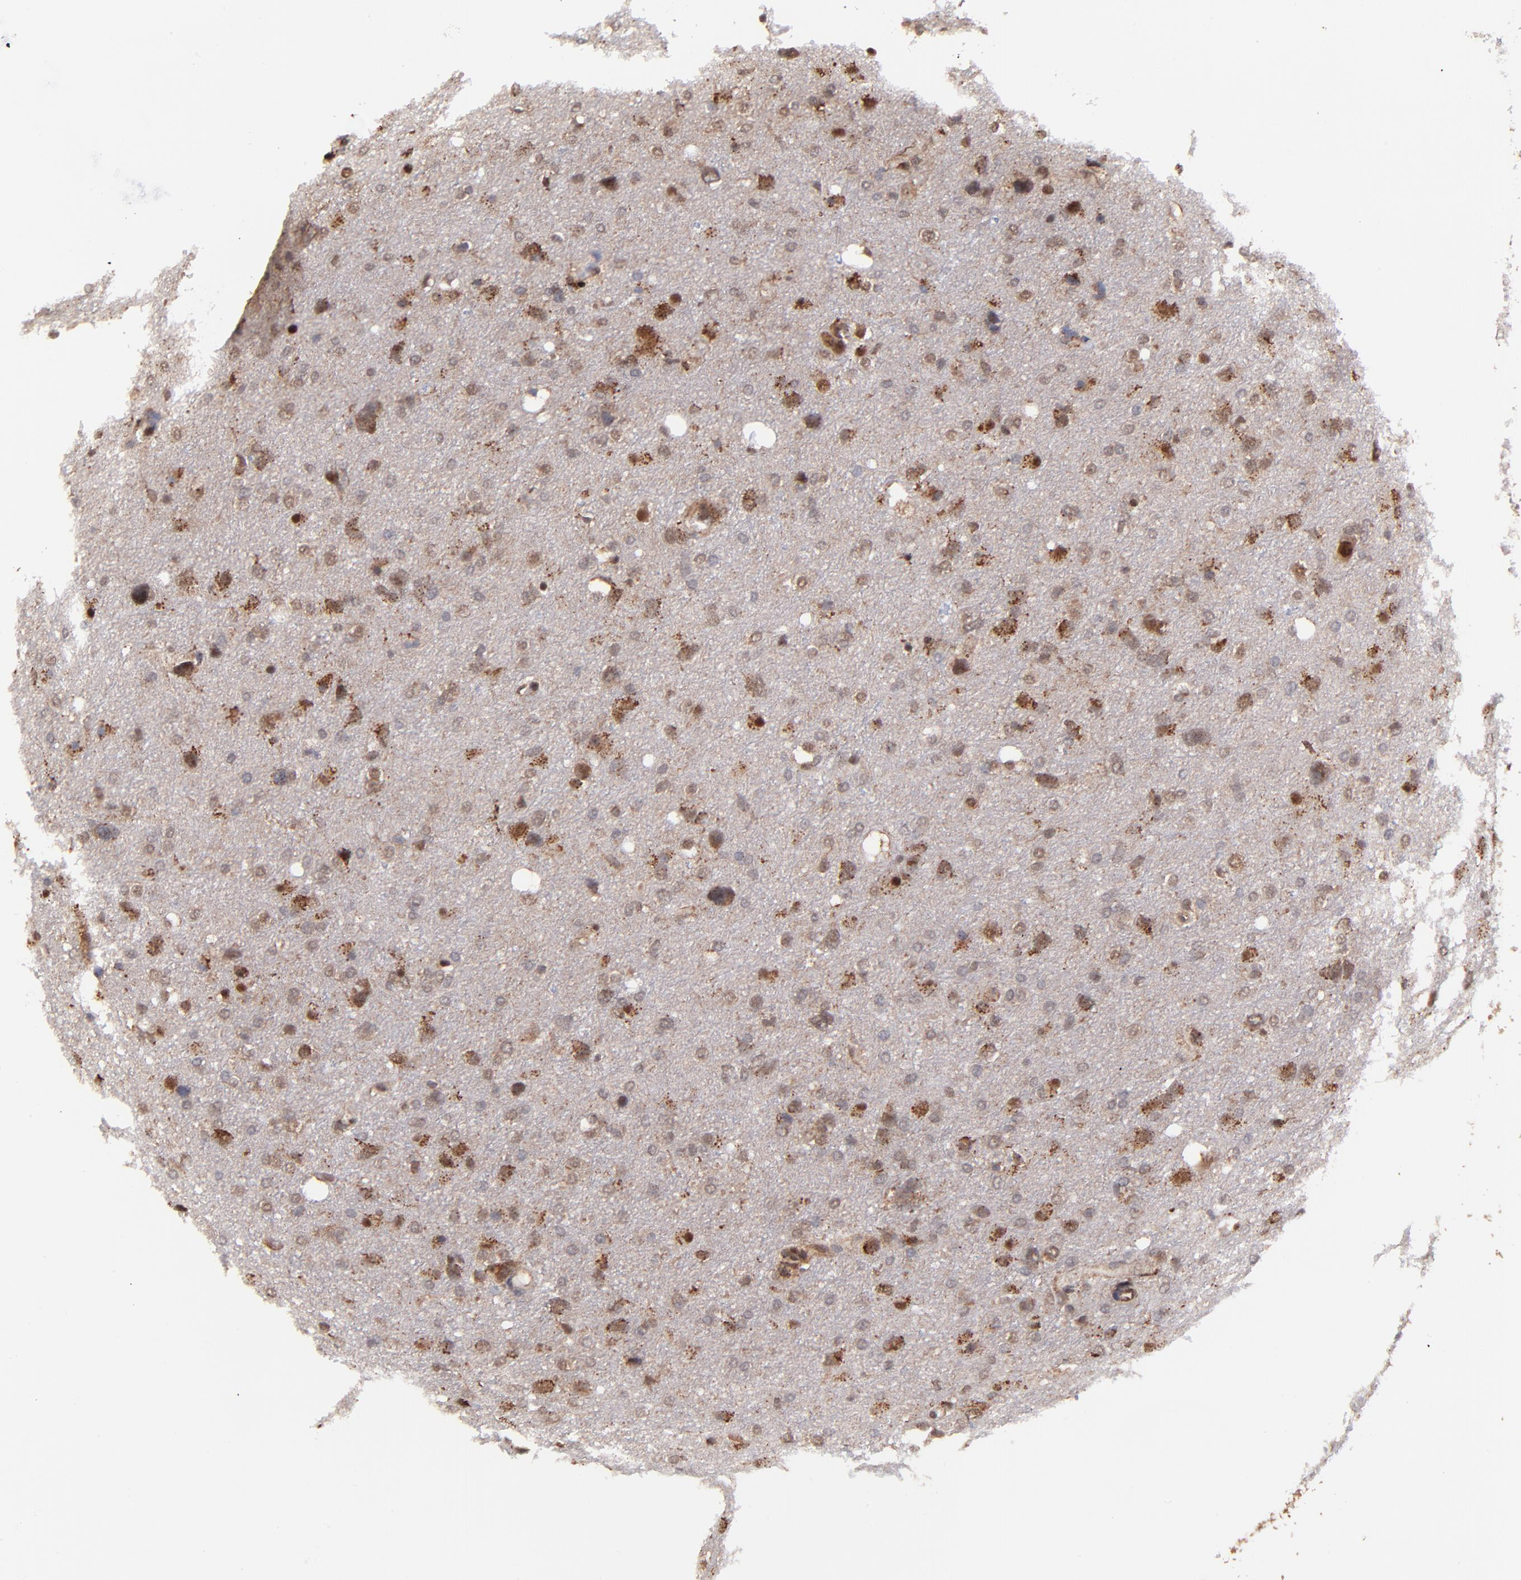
{"staining": {"intensity": "moderate", "quantity": "25%-75%", "location": "cytoplasmic/membranous,nuclear"}, "tissue": "glioma", "cell_type": "Tumor cells", "image_type": "cancer", "snomed": [{"axis": "morphology", "description": "Glioma, malignant, High grade"}, {"axis": "topography", "description": "Brain"}], "caption": "This is an image of IHC staining of high-grade glioma (malignant), which shows moderate staining in the cytoplasmic/membranous and nuclear of tumor cells.", "gene": "PSMA6", "patient": {"sex": "female", "age": 59}}